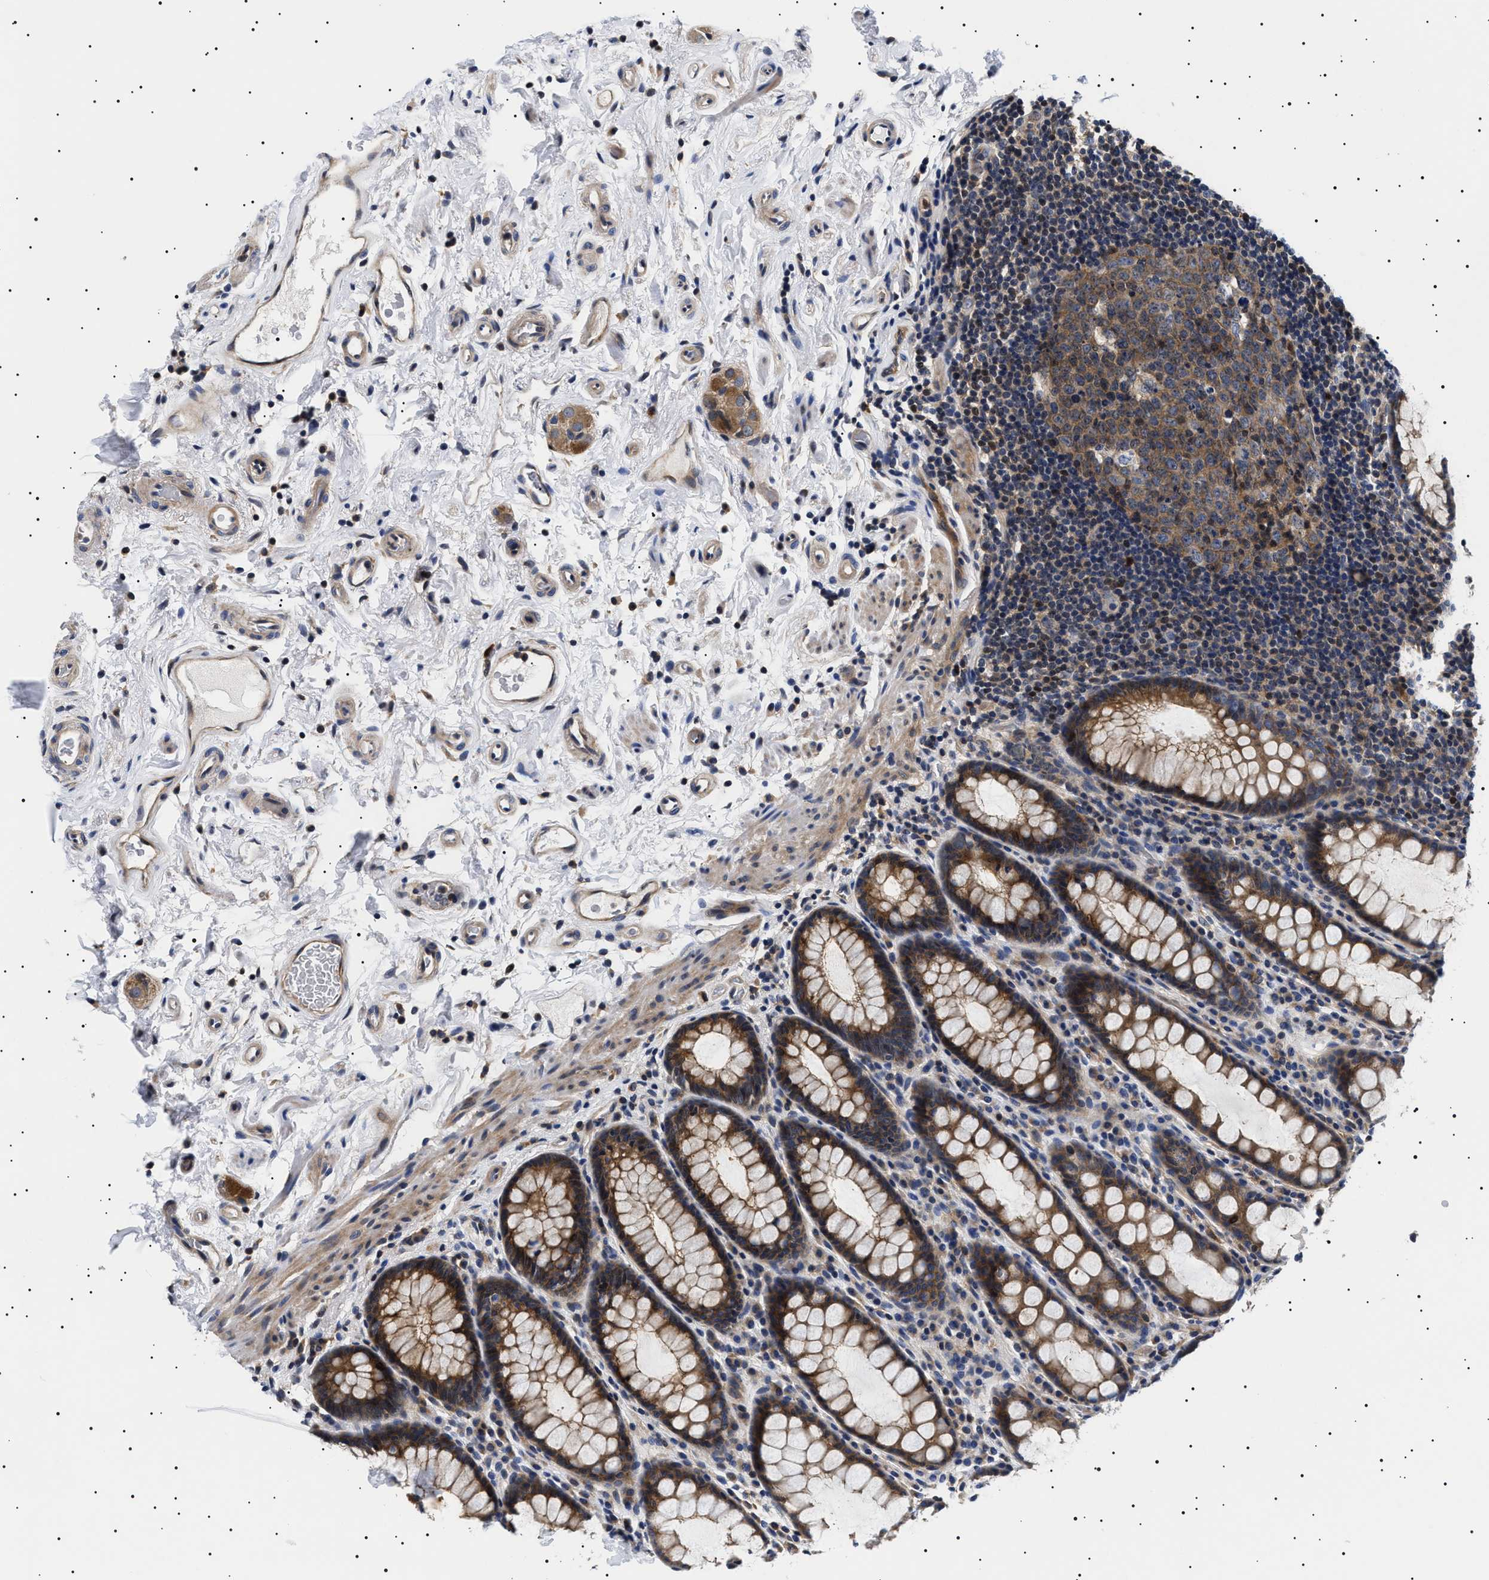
{"staining": {"intensity": "moderate", "quantity": ">75%", "location": "cytoplasmic/membranous"}, "tissue": "rectum", "cell_type": "Glandular cells", "image_type": "normal", "snomed": [{"axis": "morphology", "description": "Normal tissue, NOS"}, {"axis": "topography", "description": "Rectum"}], "caption": "This micrograph displays immunohistochemistry (IHC) staining of benign human rectum, with medium moderate cytoplasmic/membranous expression in approximately >75% of glandular cells.", "gene": "SLC4A7", "patient": {"sex": "male", "age": 92}}